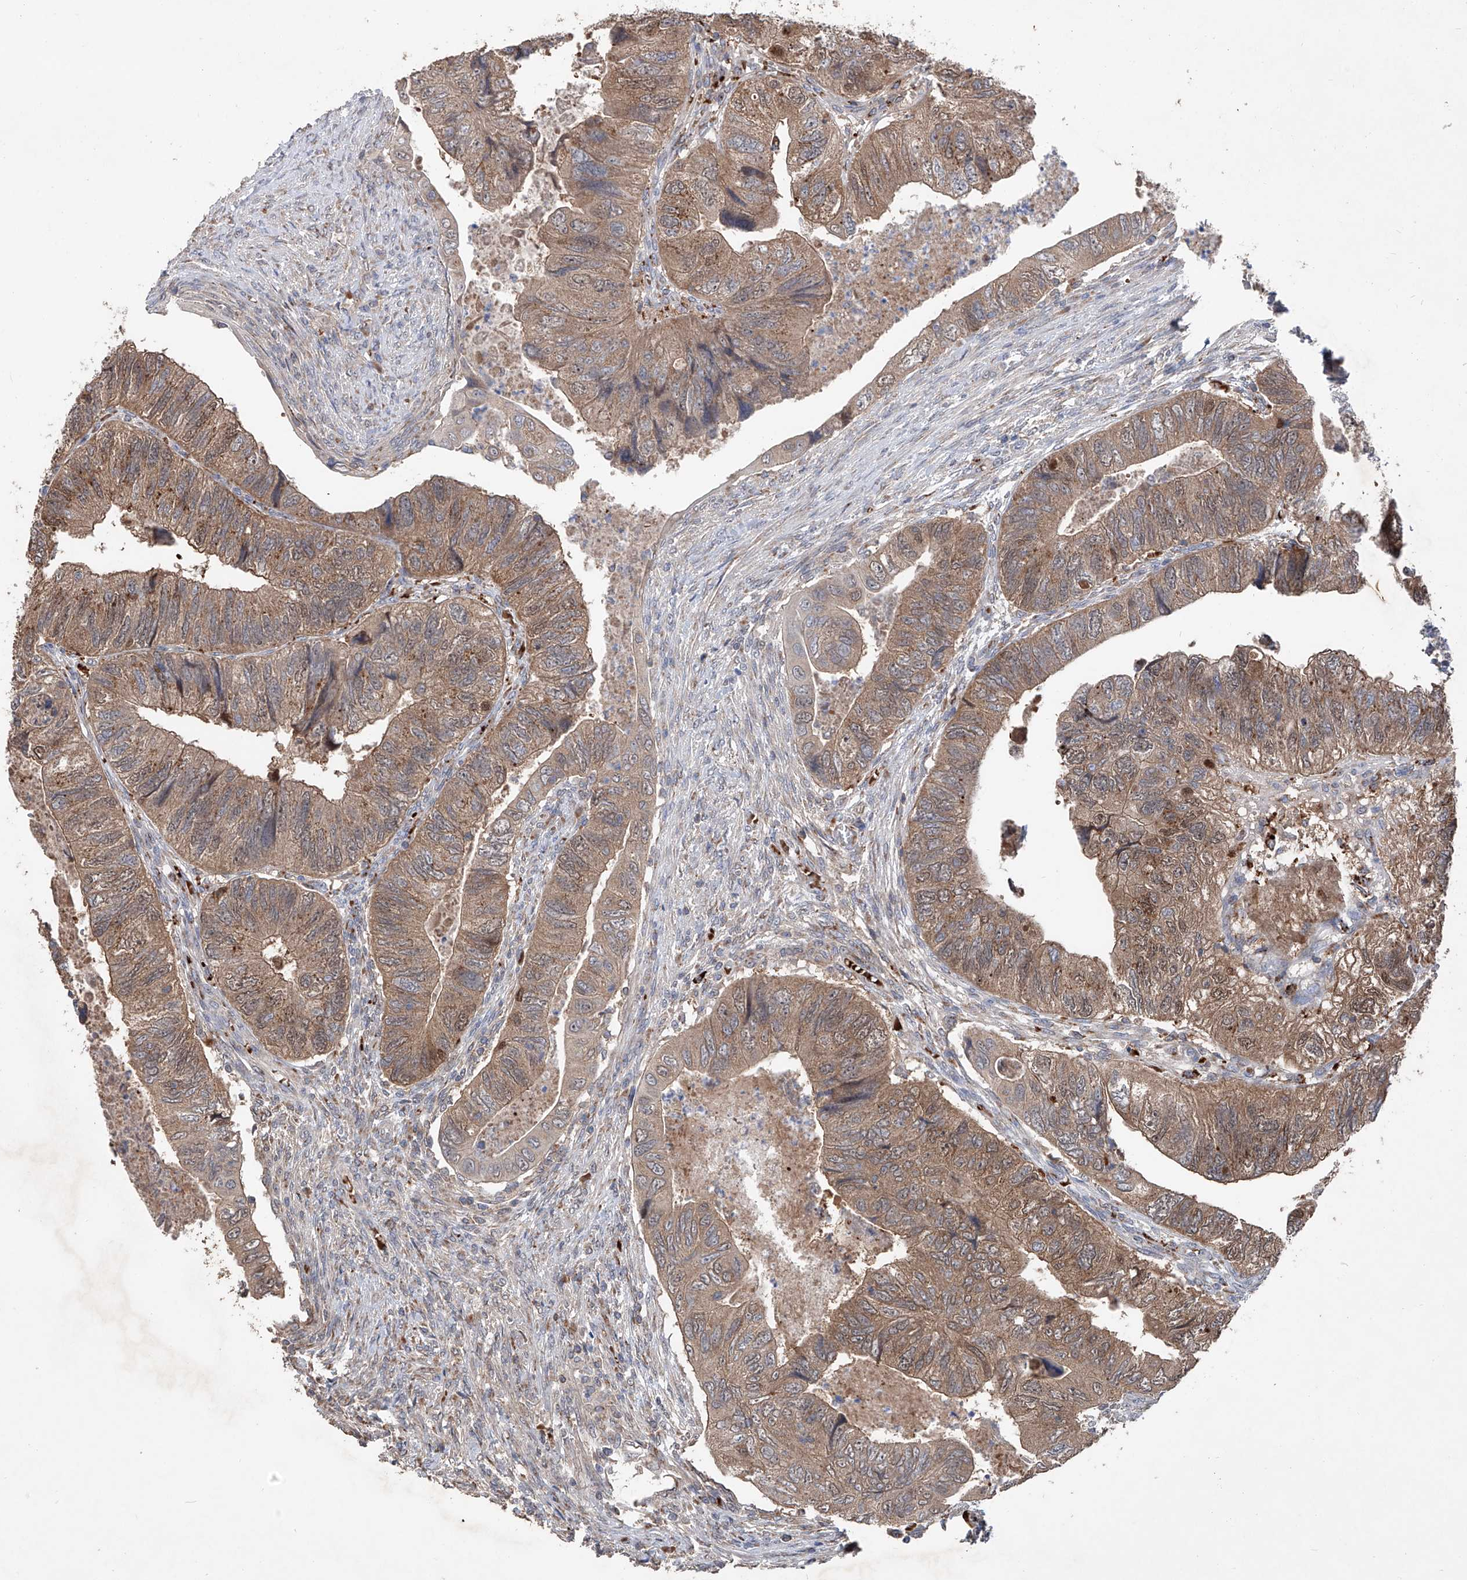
{"staining": {"intensity": "moderate", "quantity": ">75%", "location": "cytoplasmic/membranous"}, "tissue": "colorectal cancer", "cell_type": "Tumor cells", "image_type": "cancer", "snomed": [{"axis": "morphology", "description": "Adenocarcinoma, NOS"}, {"axis": "topography", "description": "Rectum"}], "caption": "Protein expression analysis of human adenocarcinoma (colorectal) reveals moderate cytoplasmic/membranous staining in approximately >75% of tumor cells. Nuclei are stained in blue.", "gene": "EDN1", "patient": {"sex": "male", "age": 63}}